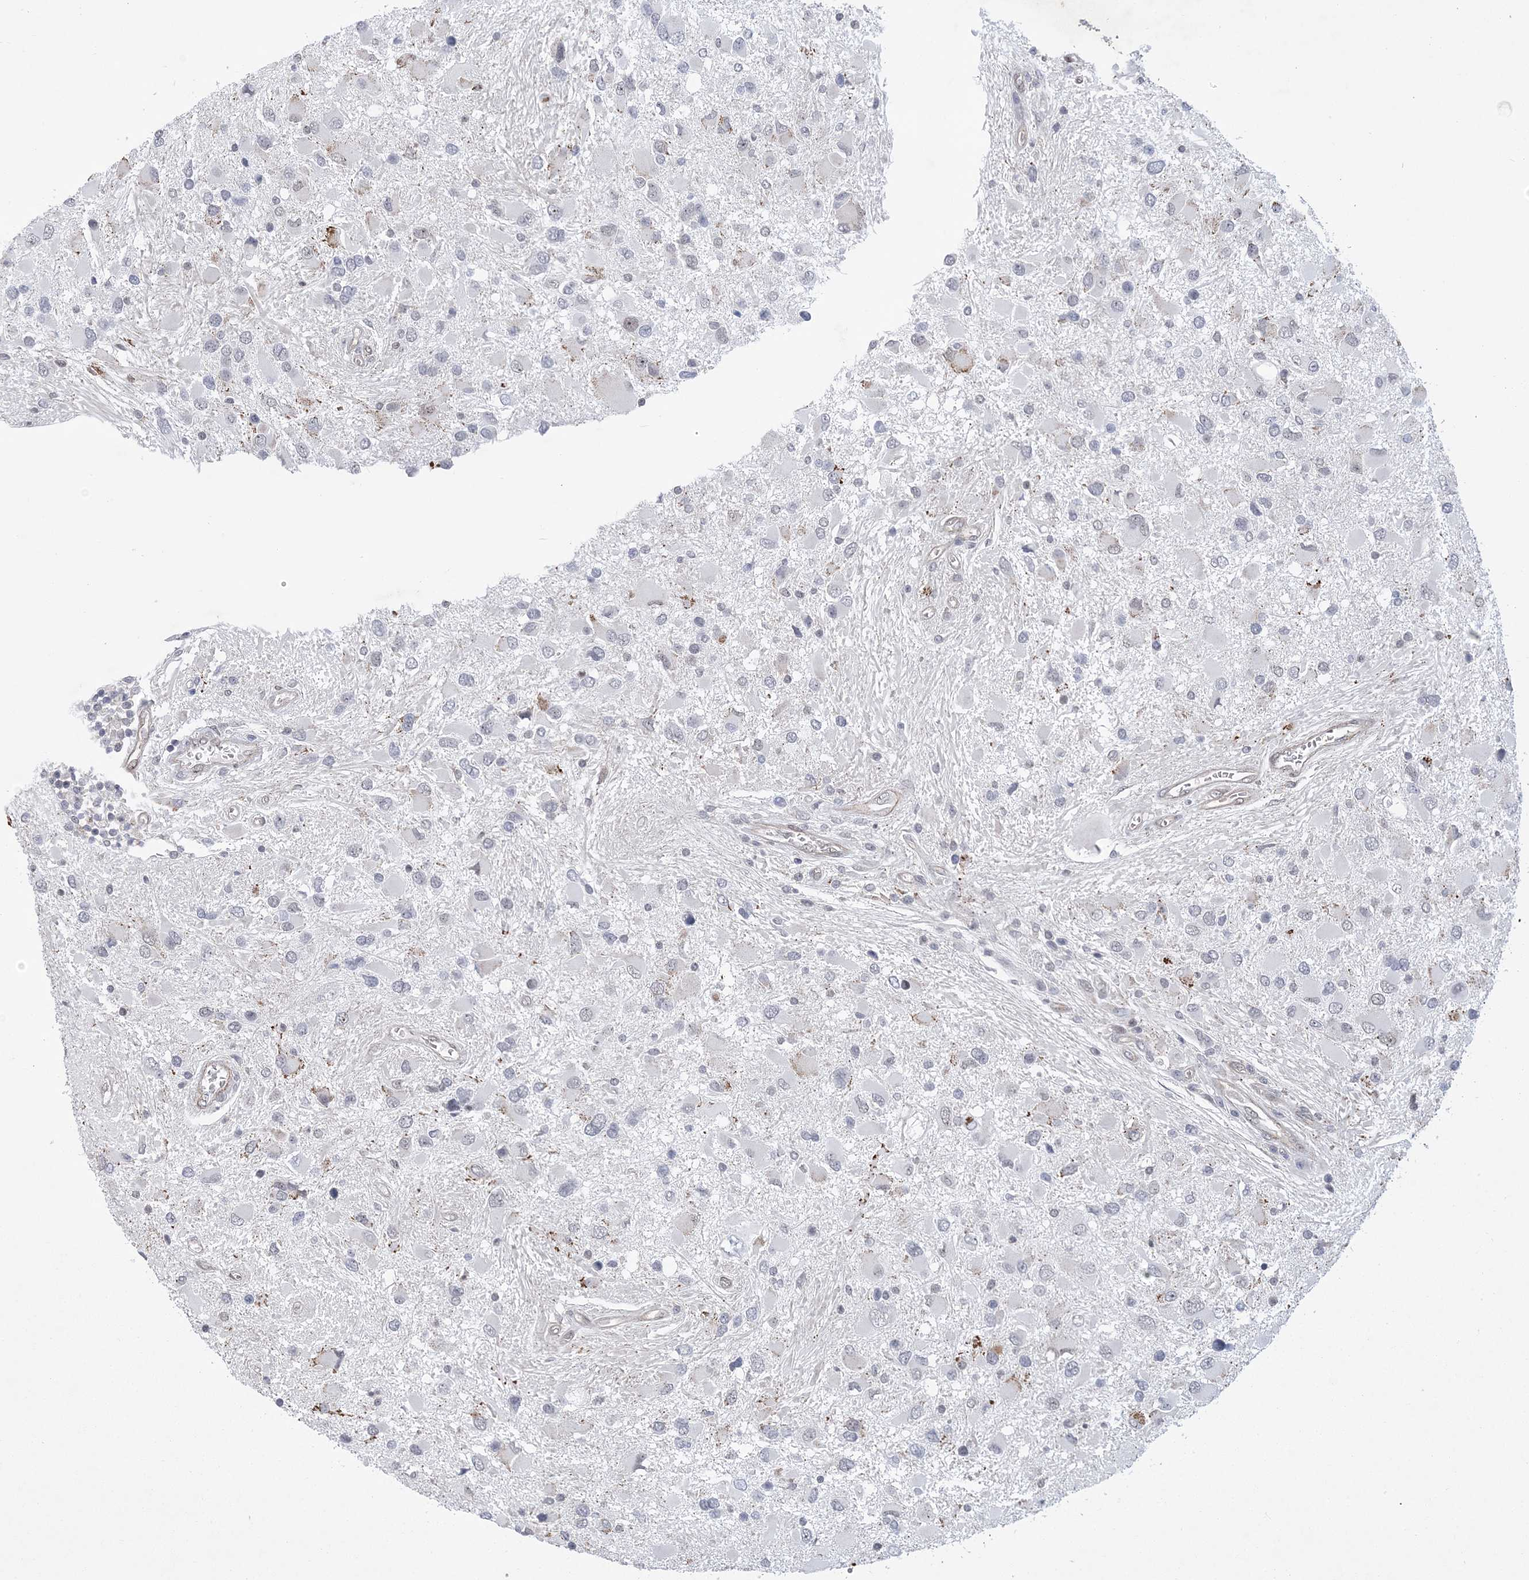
{"staining": {"intensity": "negative", "quantity": "none", "location": "none"}, "tissue": "glioma", "cell_type": "Tumor cells", "image_type": "cancer", "snomed": [{"axis": "morphology", "description": "Glioma, malignant, High grade"}, {"axis": "topography", "description": "Brain"}], "caption": "DAB immunohistochemical staining of glioma shows no significant staining in tumor cells.", "gene": "HOMEZ", "patient": {"sex": "male", "age": 53}}